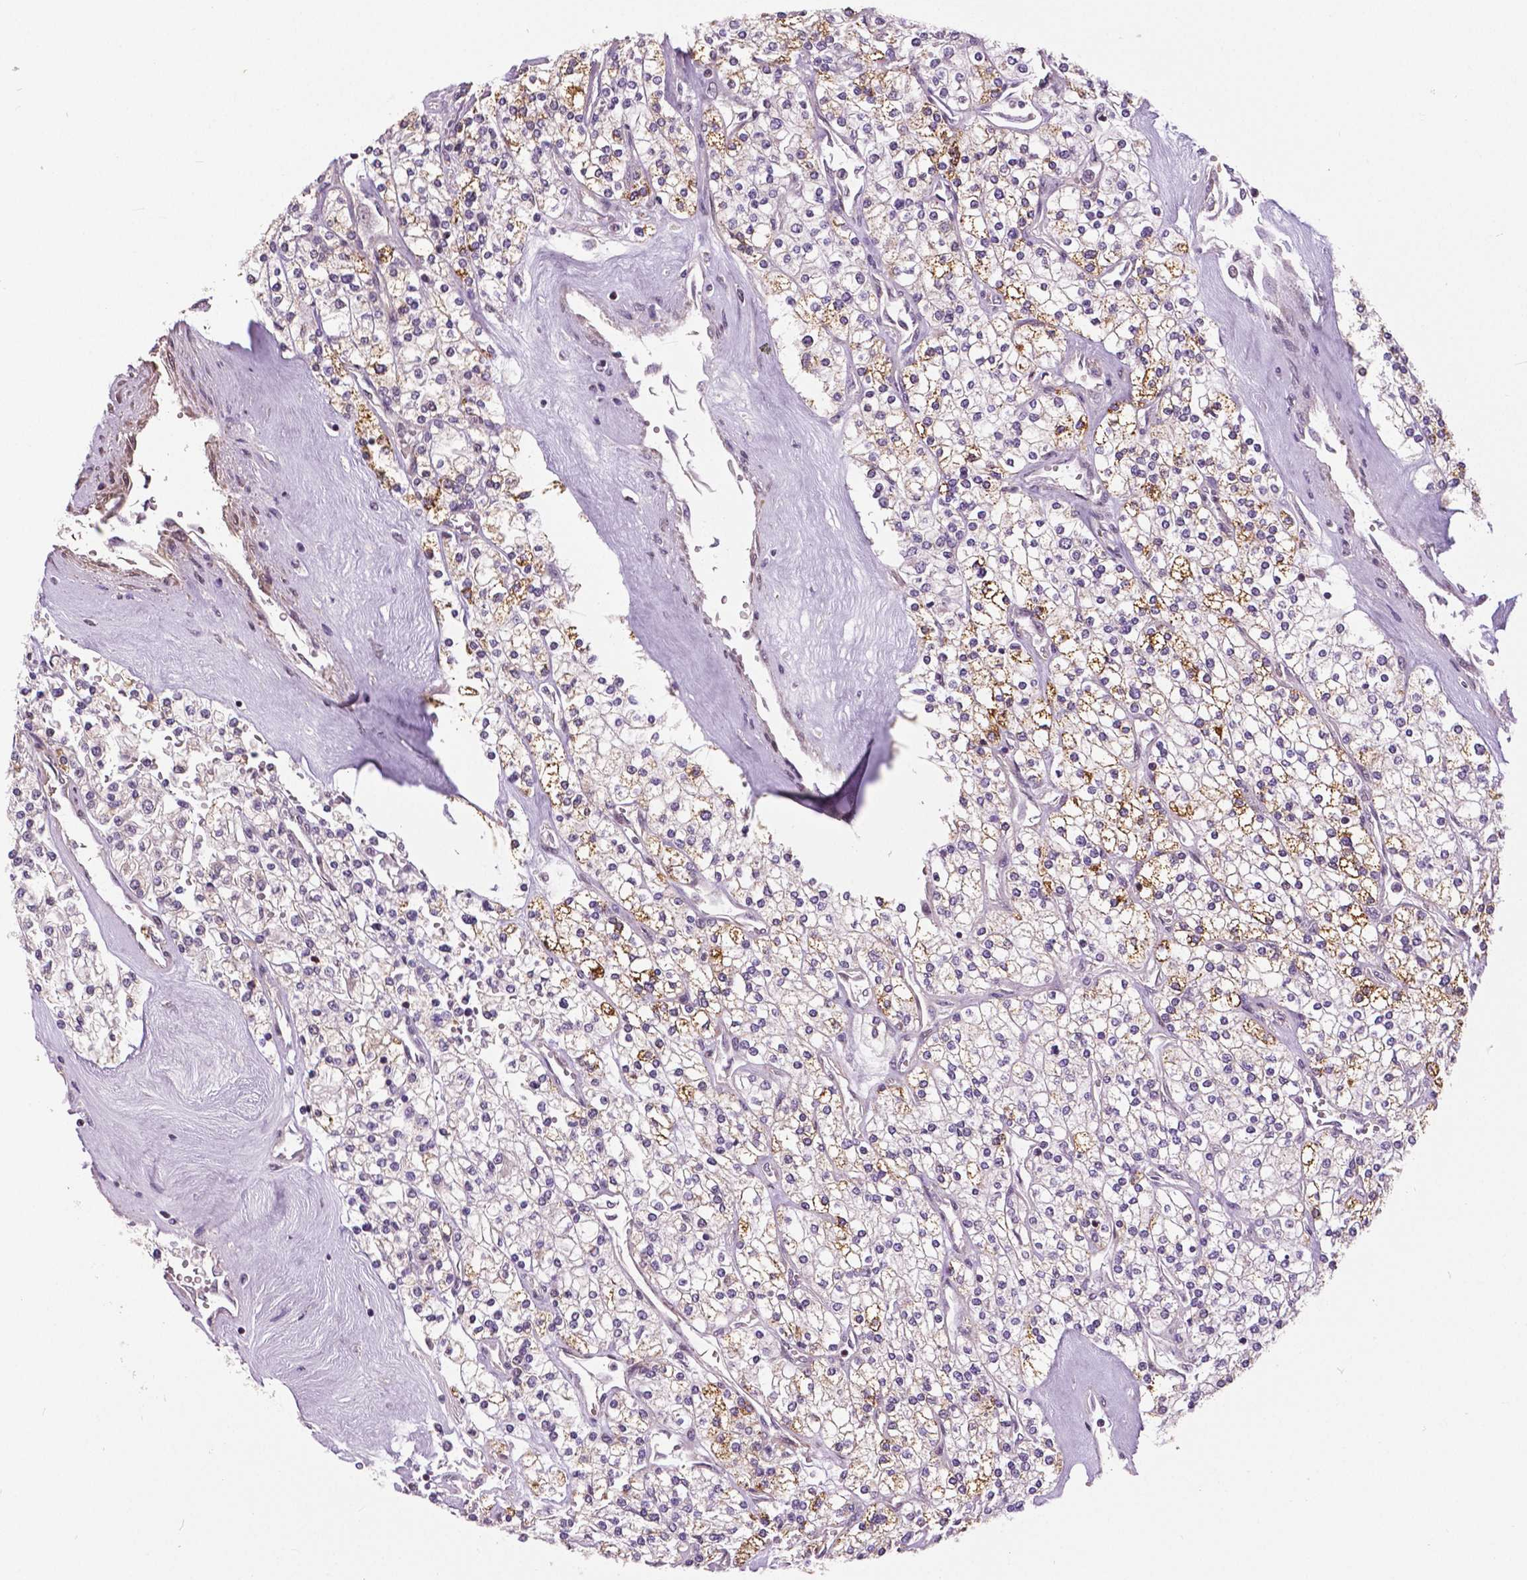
{"staining": {"intensity": "moderate", "quantity": "<25%", "location": "cytoplasmic/membranous"}, "tissue": "renal cancer", "cell_type": "Tumor cells", "image_type": "cancer", "snomed": [{"axis": "morphology", "description": "Adenocarcinoma, NOS"}, {"axis": "topography", "description": "Kidney"}], "caption": "Immunohistochemical staining of human renal adenocarcinoma shows moderate cytoplasmic/membranous protein staining in approximately <25% of tumor cells. (Stains: DAB (3,3'-diaminobenzidine) in brown, nuclei in blue, Microscopy: brightfield microscopy at high magnification).", "gene": "ANXA13", "patient": {"sex": "male", "age": 80}}